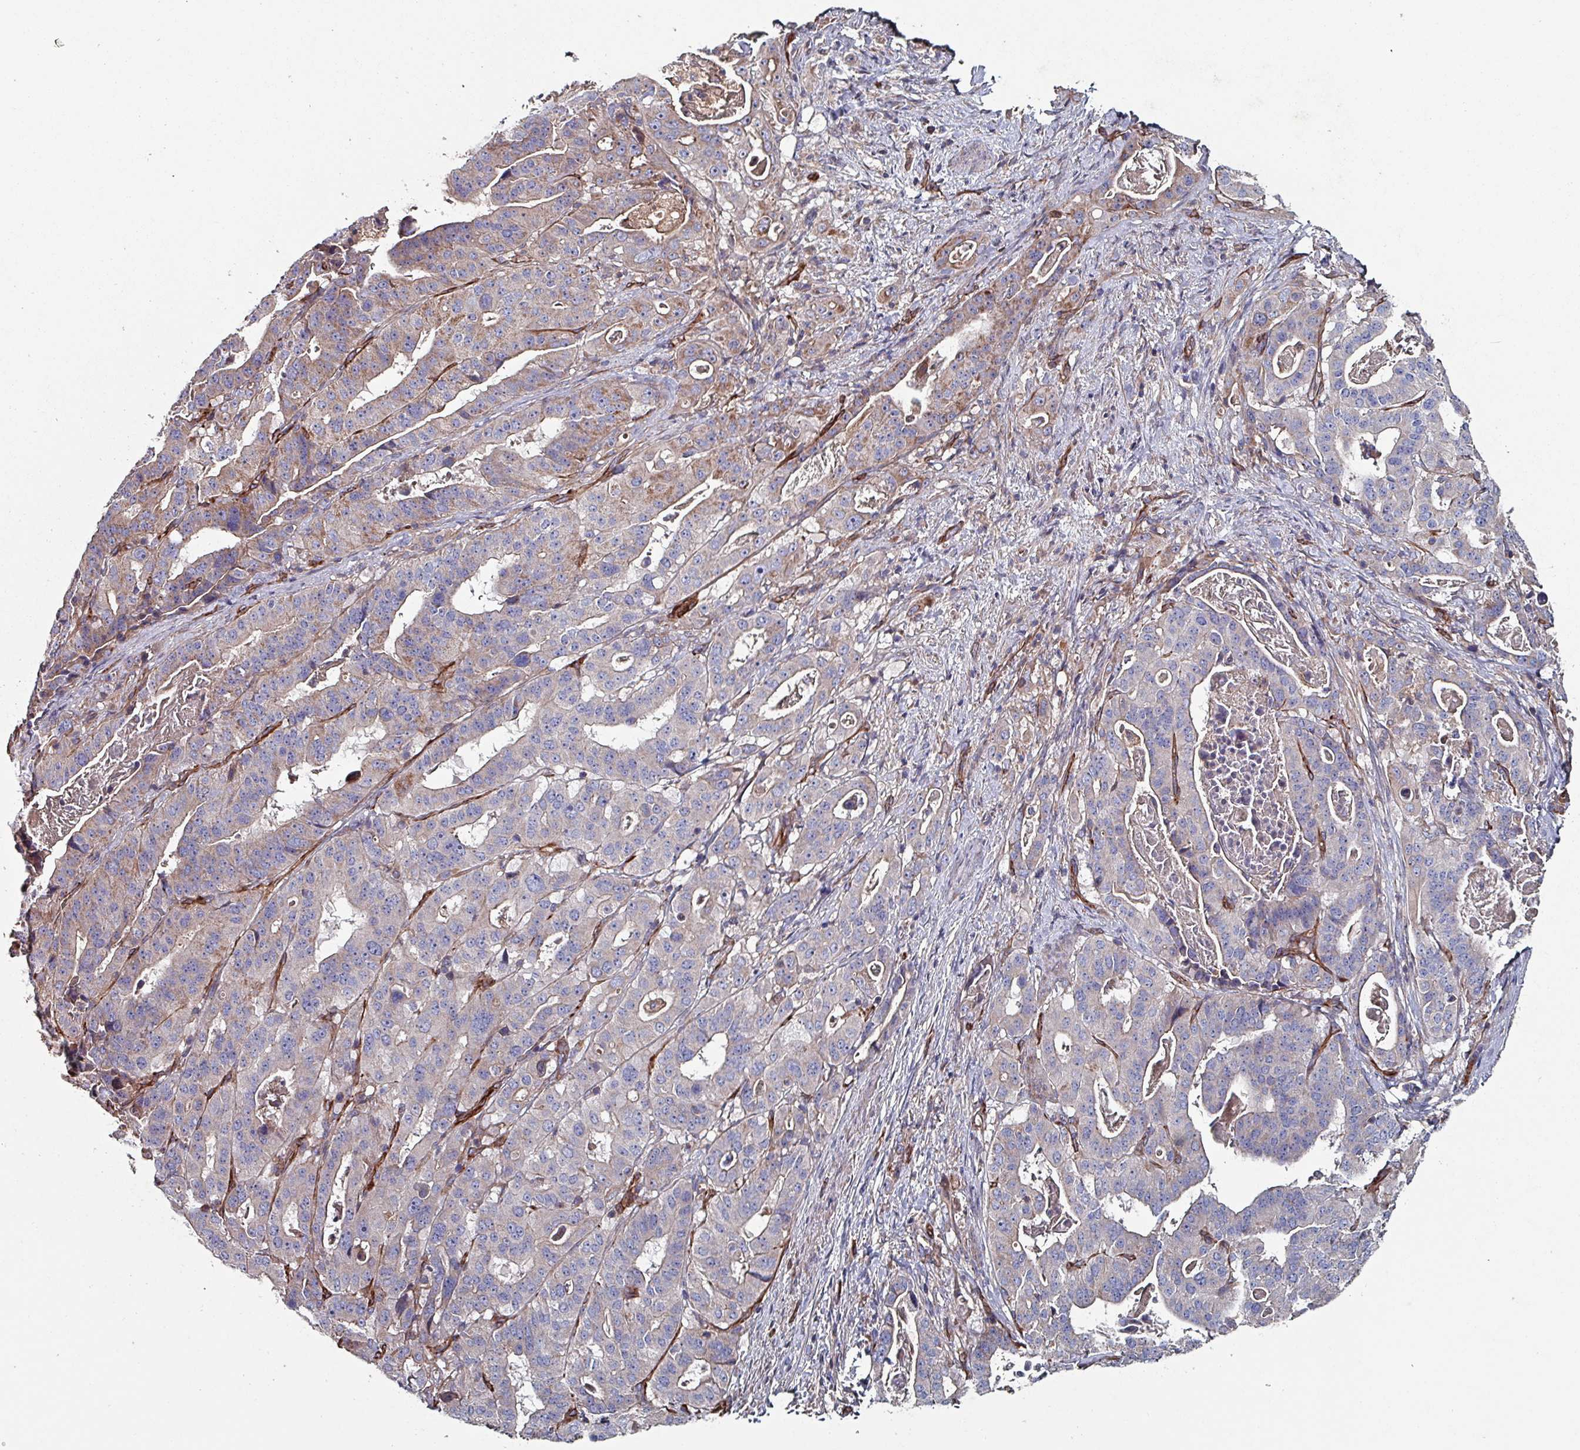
{"staining": {"intensity": "moderate", "quantity": "<25%", "location": "cytoplasmic/membranous"}, "tissue": "stomach cancer", "cell_type": "Tumor cells", "image_type": "cancer", "snomed": [{"axis": "morphology", "description": "Adenocarcinoma, NOS"}, {"axis": "topography", "description": "Stomach"}], "caption": "Stomach adenocarcinoma tissue exhibits moderate cytoplasmic/membranous positivity in approximately <25% of tumor cells", "gene": "ANO10", "patient": {"sex": "male", "age": 48}}